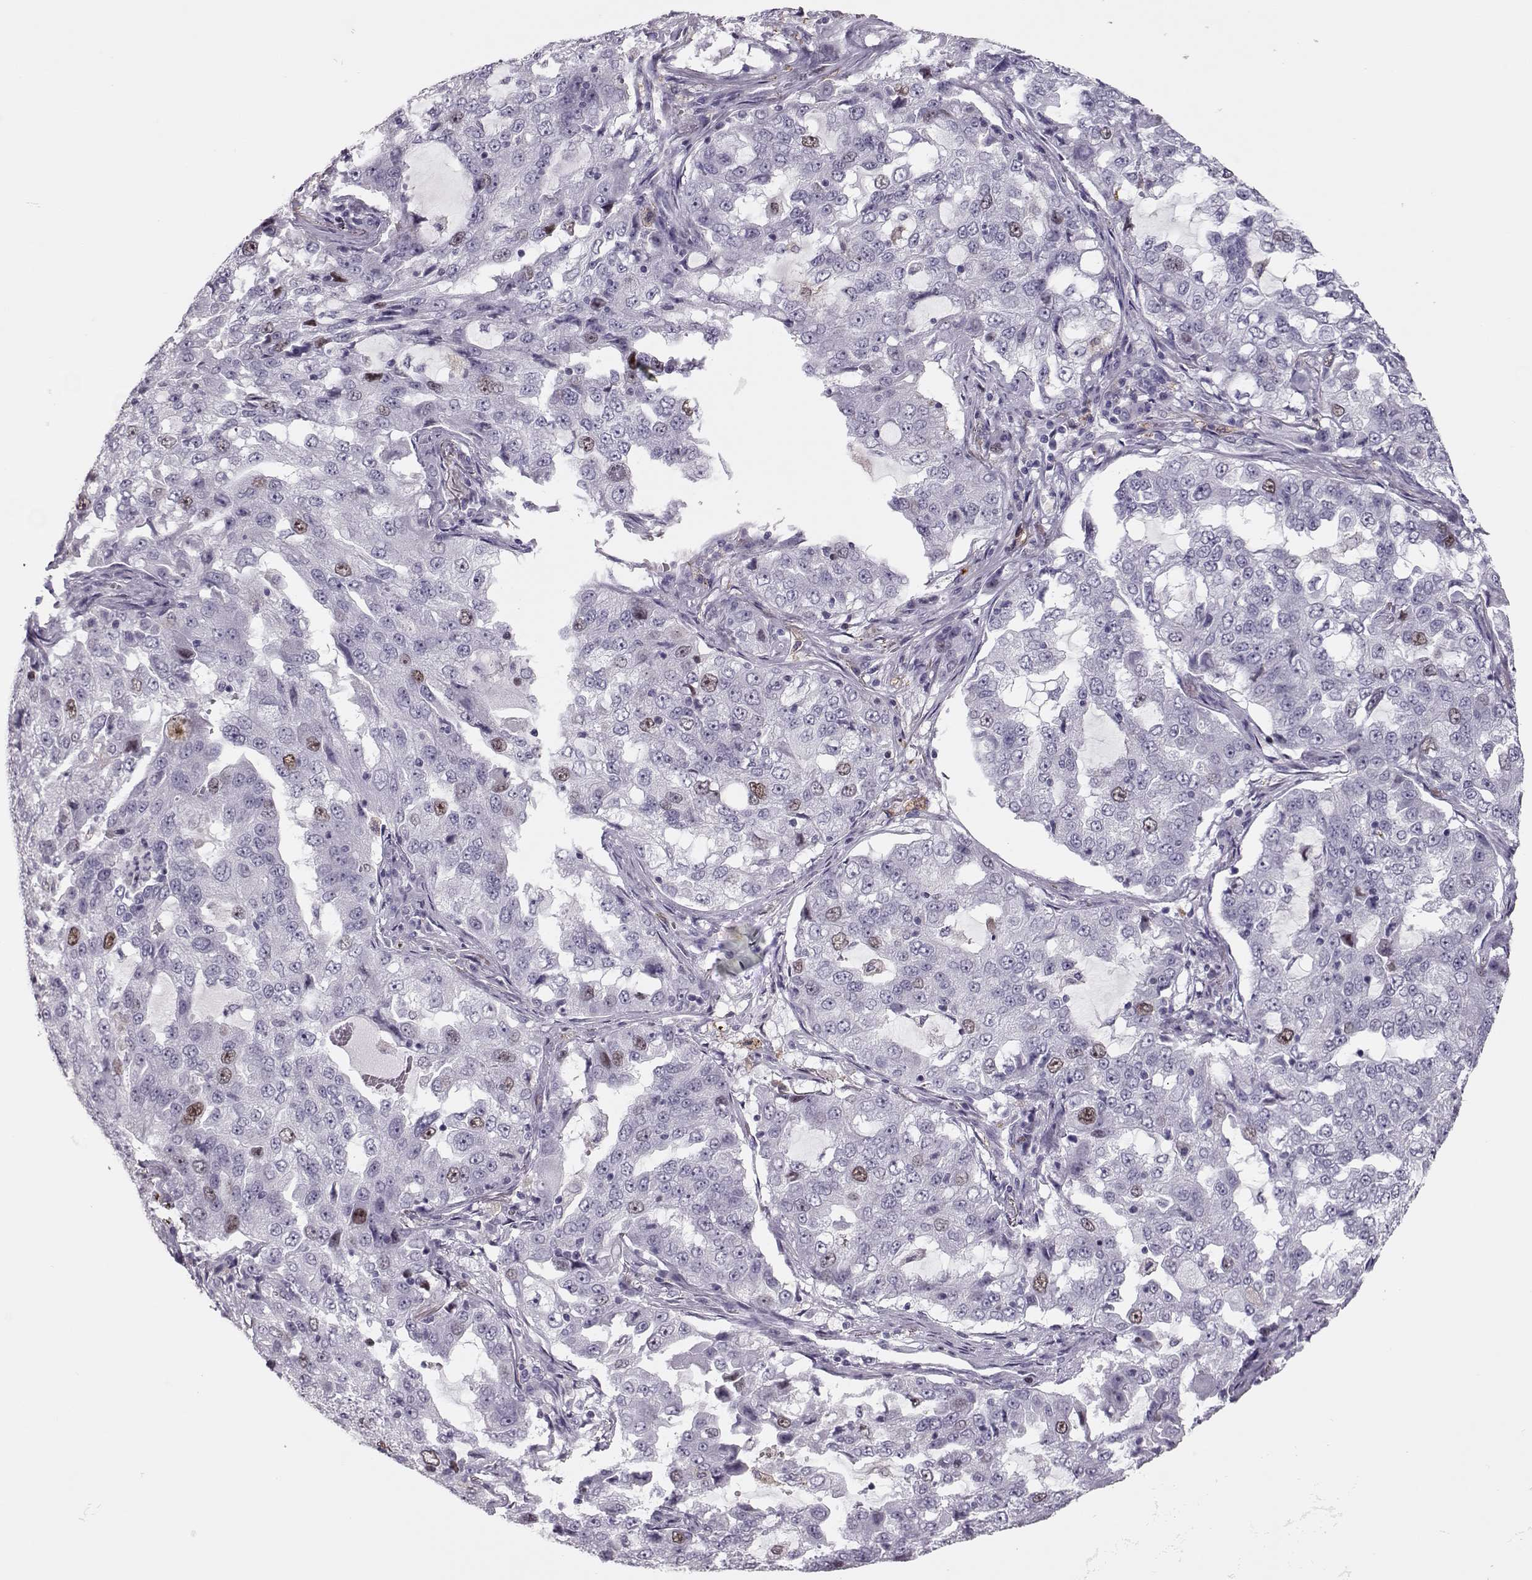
{"staining": {"intensity": "moderate", "quantity": "<25%", "location": "nuclear"}, "tissue": "lung cancer", "cell_type": "Tumor cells", "image_type": "cancer", "snomed": [{"axis": "morphology", "description": "Adenocarcinoma, NOS"}, {"axis": "topography", "description": "Lung"}], "caption": "Immunohistochemistry image of lung adenocarcinoma stained for a protein (brown), which displays low levels of moderate nuclear staining in approximately <25% of tumor cells.", "gene": "SGO1", "patient": {"sex": "female", "age": 61}}